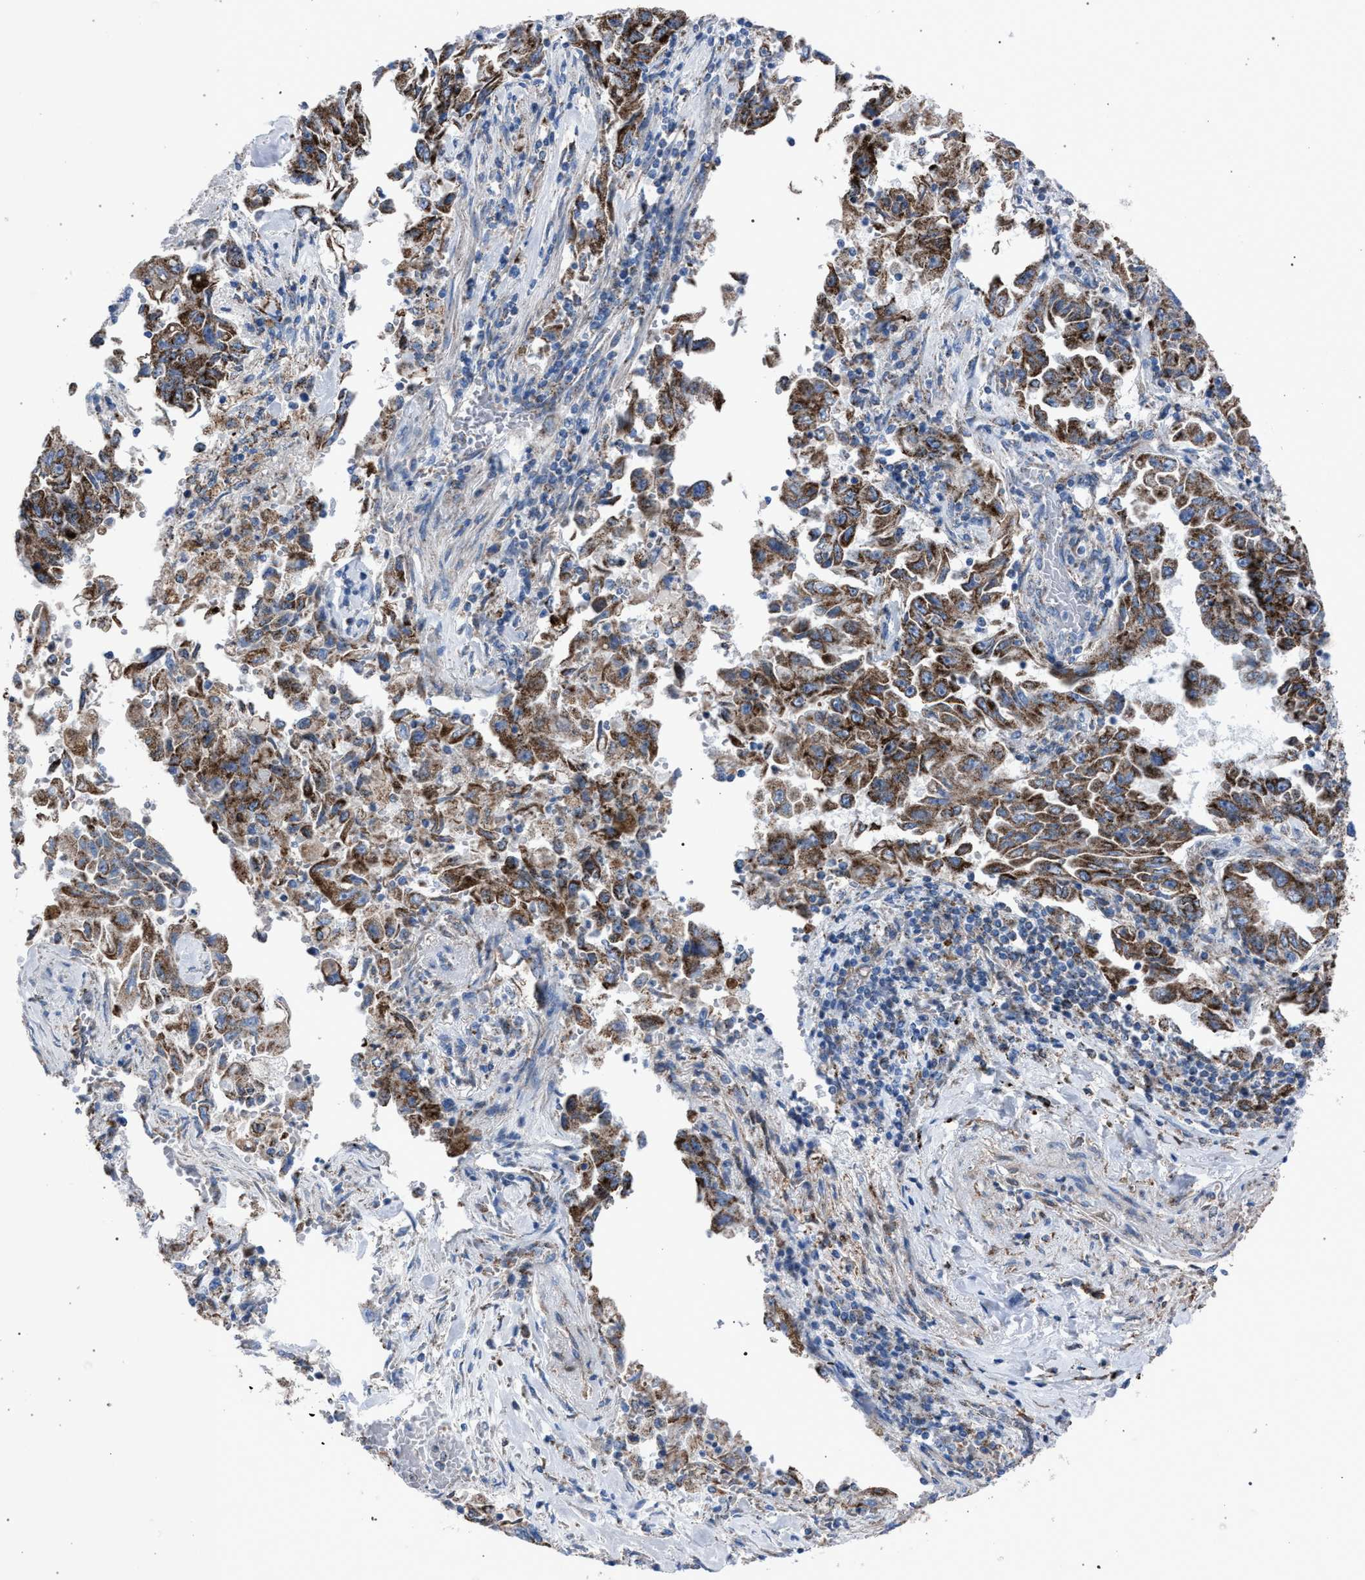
{"staining": {"intensity": "moderate", "quantity": ">75%", "location": "cytoplasmic/membranous"}, "tissue": "lung cancer", "cell_type": "Tumor cells", "image_type": "cancer", "snomed": [{"axis": "morphology", "description": "Adenocarcinoma, NOS"}, {"axis": "topography", "description": "Lung"}], "caption": "Lung cancer stained with a protein marker displays moderate staining in tumor cells.", "gene": "HSD17B4", "patient": {"sex": "female", "age": 51}}